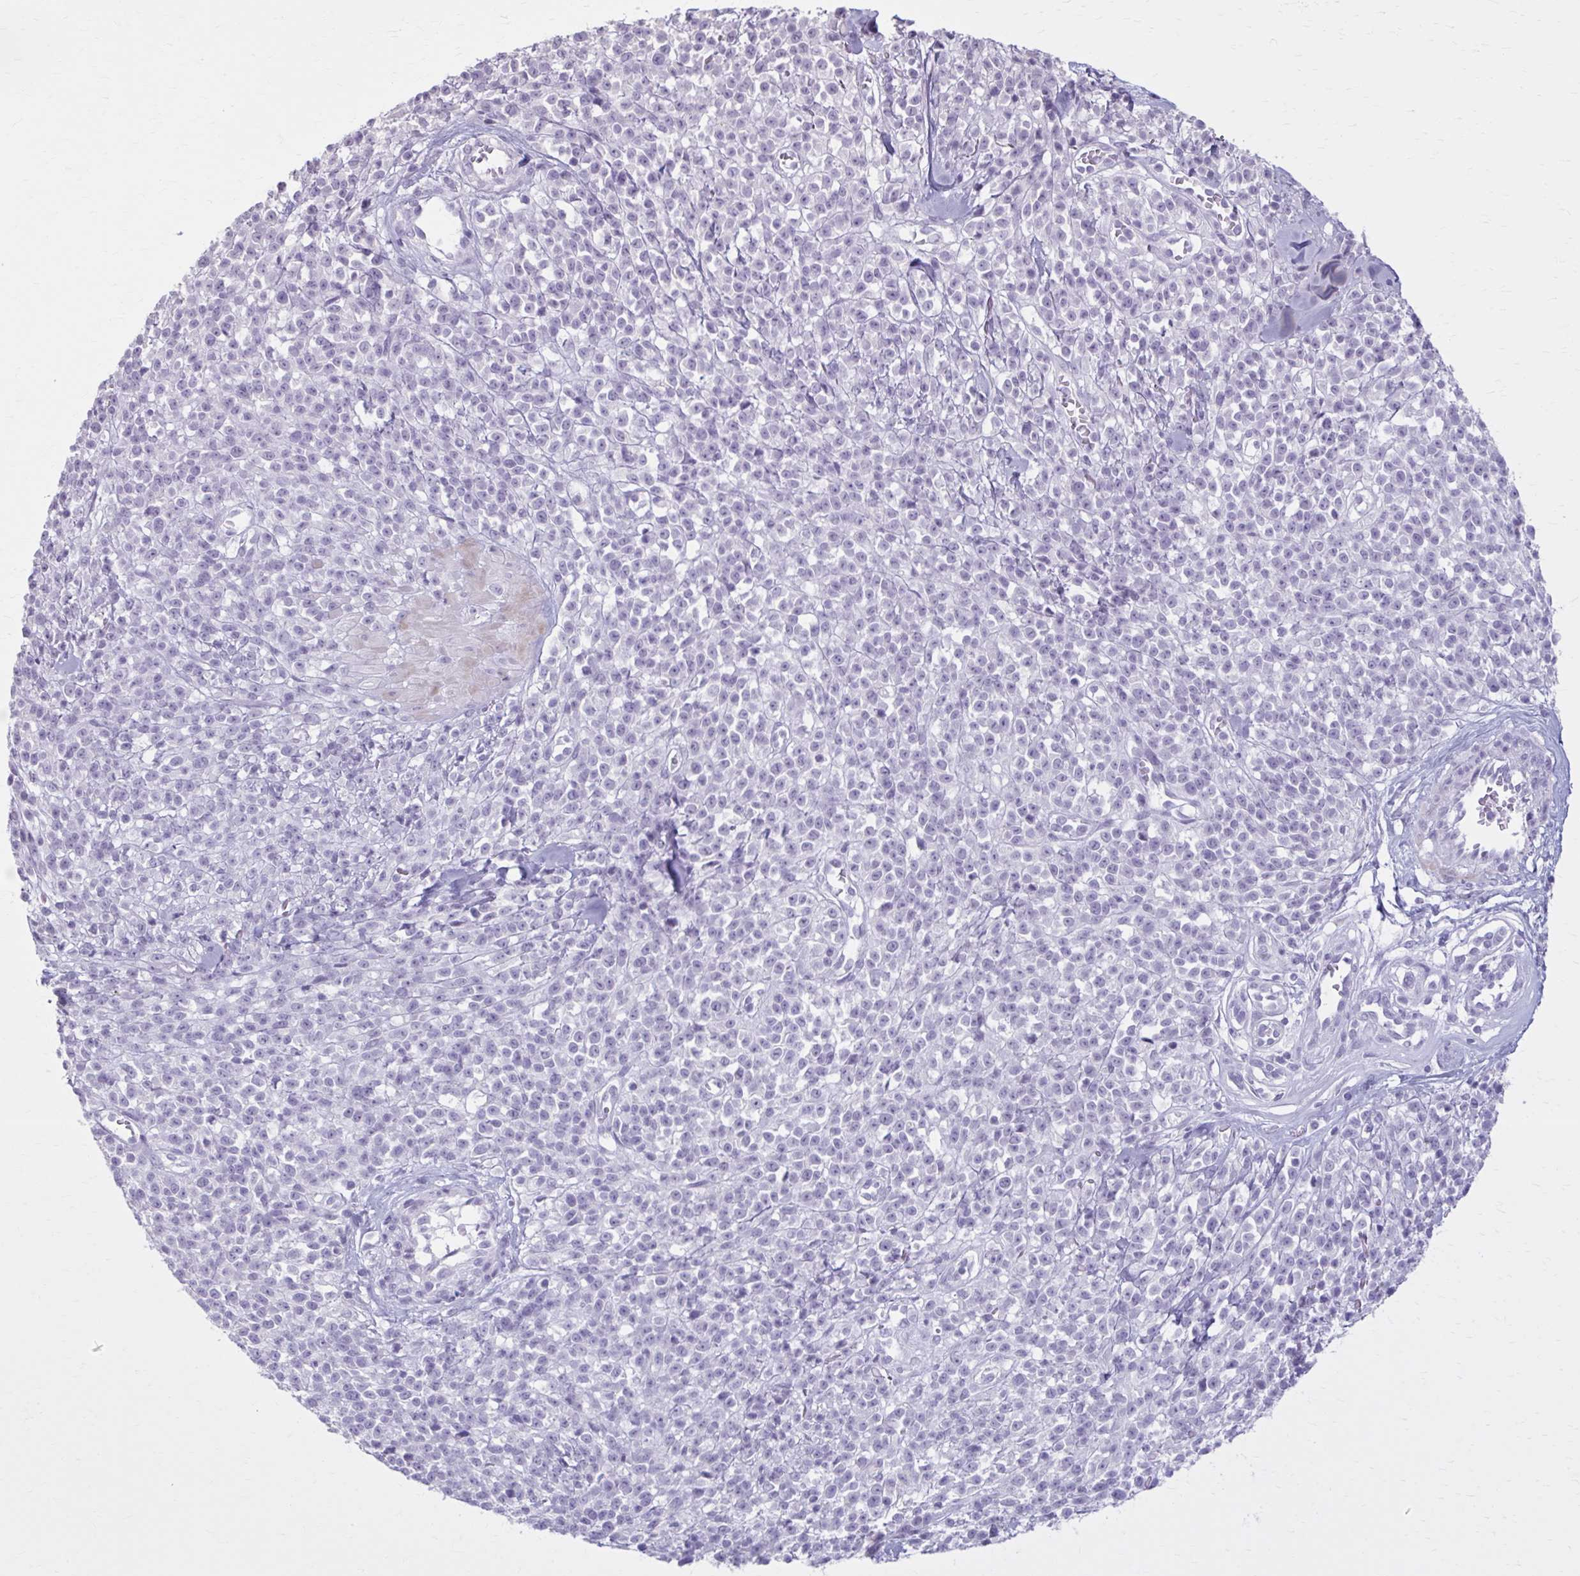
{"staining": {"intensity": "negative", "quantity": "none", "location": "none"}, "tissue": "melanoma", "cell_type": "Tumor cells", "image_type": "cancer", "snomed": [{"axis": "morphology", "description": "Malignant melanoma, NOS"}, {"axis": "topography", "description": "Skin"}, {"axis": "topography", "description": "Skin of trunk"}], "caption": "Immunohistochemistry of human melanoma shows no expression in tumor cells.", "gene": "OR4B1", "patient": {"sex": "male", "age": 74}}